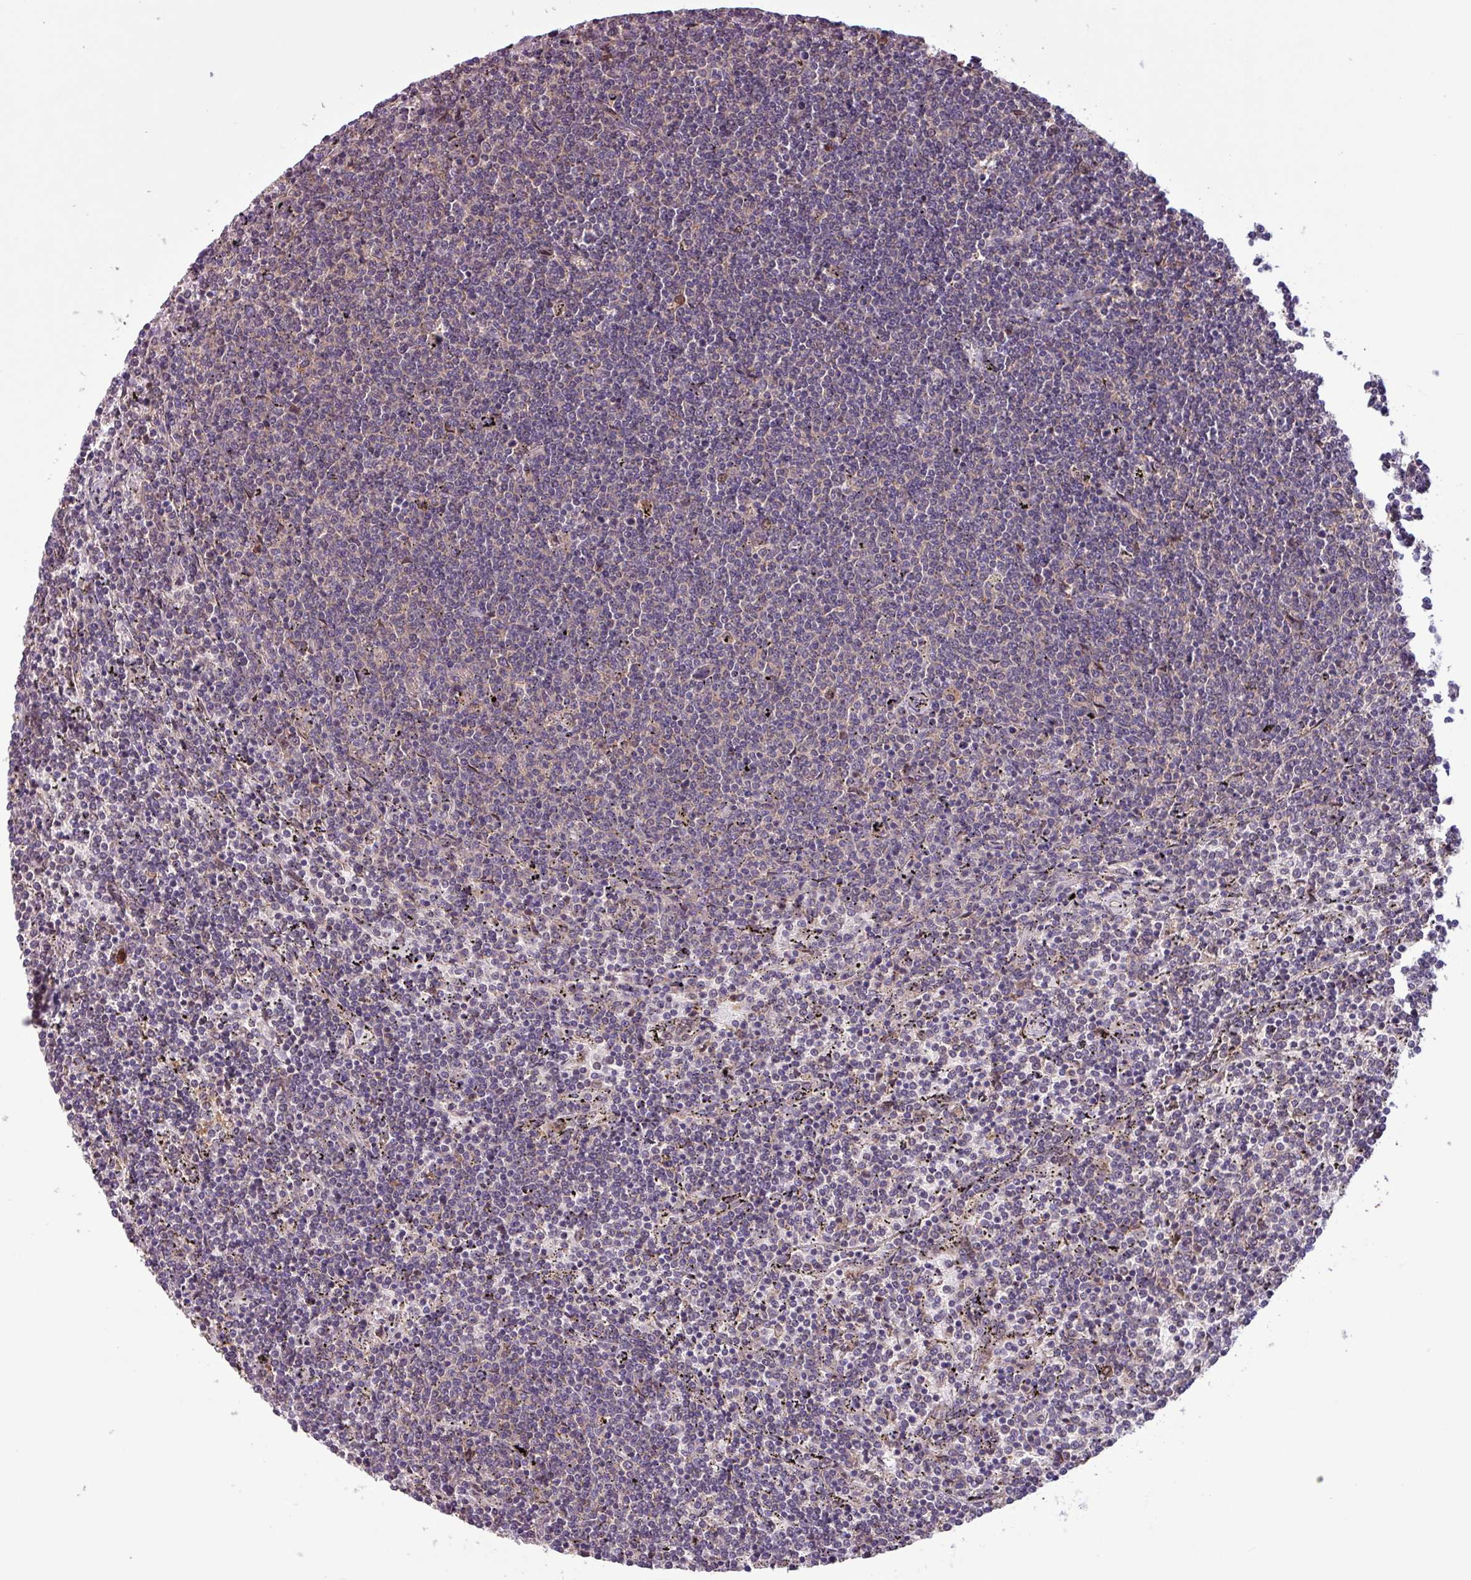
{"staining": {"intensity": "negative", "quantity": "none", "location": "none"}, "tissue": "lymphoma", "cell_type": "Tumor cells", "image_type": "cancer", "snomed": [{"axis": "morphology", "description": "Malignant lymphoma, non-Hodgkin's type, Low grade"}, {"axis": "topography", "description": "Spleen"}], "caption": "An IHC histopathology image of lymphoma is shown. There is no staining in tumor cells of lymphoma. (DAB immunohistochemistry (IHC) visualized using brightfield microscopy, high magnification).", "gene": "C20orf27", "patient": {"sex": "female", "age": 50}}